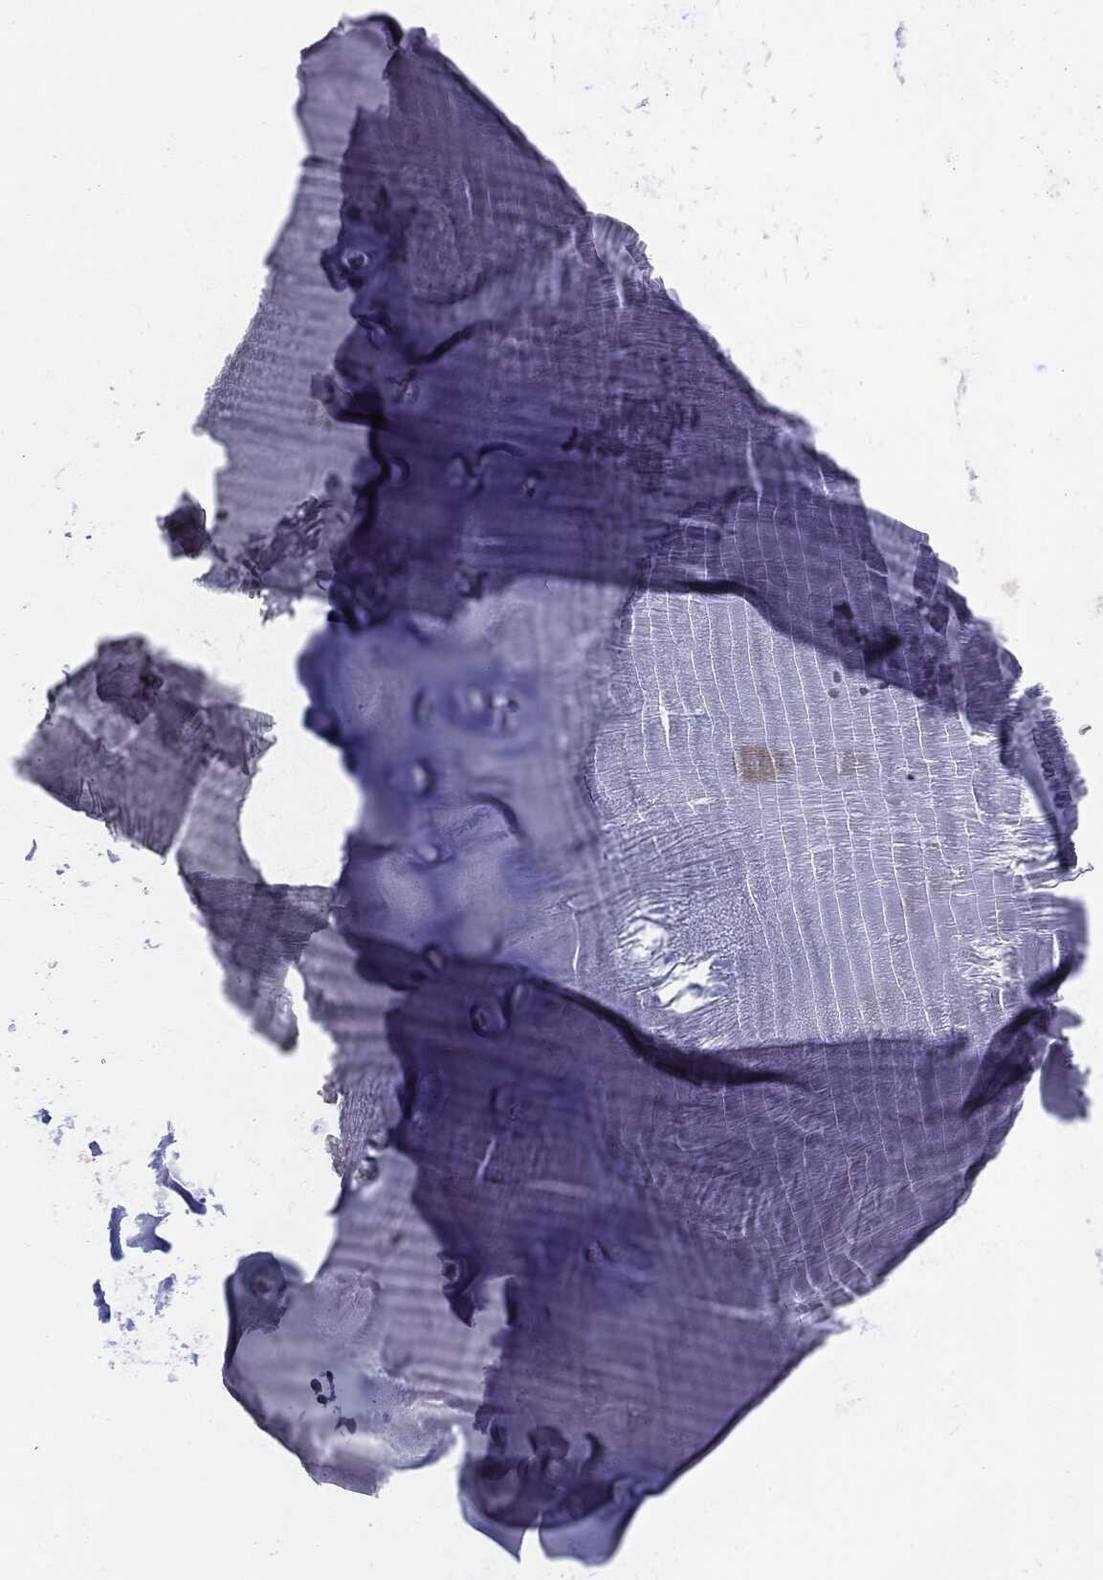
{"staining": {"intensity": "negative", "quantity": "none", "location": "none"}, "tissue": "adipose tissue", "cell_type": "Adipocytes", "image_type": "normal", "snomed": [{"axis": "morphology", "description": "Normal tissue, NOS"}, {"axis": "topography", "description": "Cartilage tissue"}], "caption": "Immunohistochemical staining of unremarkable adipose tissue shows no significant expression in adipocytes. The staining was performed using DAB (3,3'-diaminobenzidine) to visualize the protein expression in brown, while the nuclei were stained in blue with hematoxylin (Magnification: 20x).", "gene": "CGB1", "patient": {"sex": "male", "age": 81}}